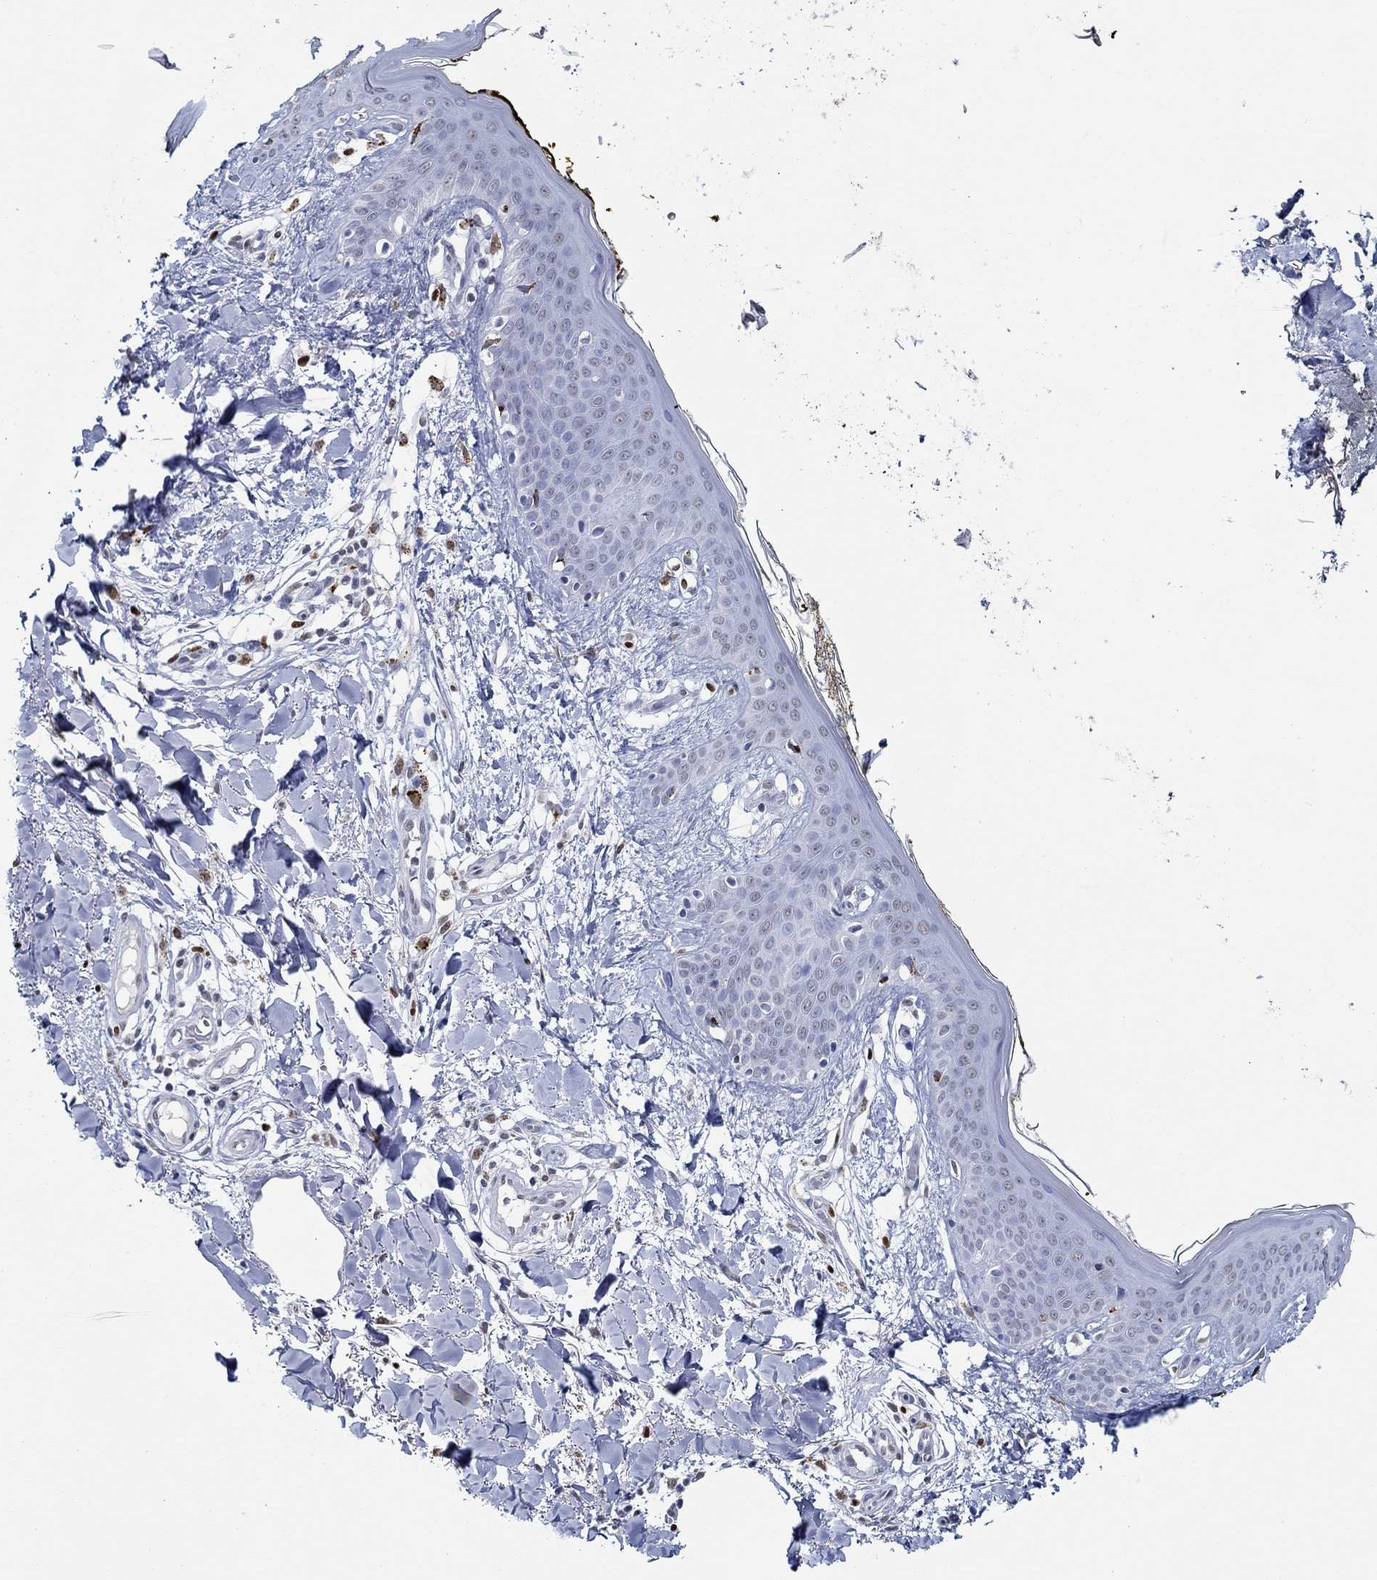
{"staining": {"intensity": "negative", "quantity": "none", "location": "none"}, "tissue": "skin", "cell_type": "Fibroblasts", "image_type": "normal", "snomed": [{"axis": "morphology", "description": "Normal tissue, NOS"}, {"axis": "topography", "description": "Skin"}], "caption": "A micrograph of skin stained for a protein shows no brown staining in fibroblasts. (Immunohistochemistry (ihc), brightfield microscopy, high magnification).", "gene": "GATA2", "patient": {"sex": "female", "age": 34}}